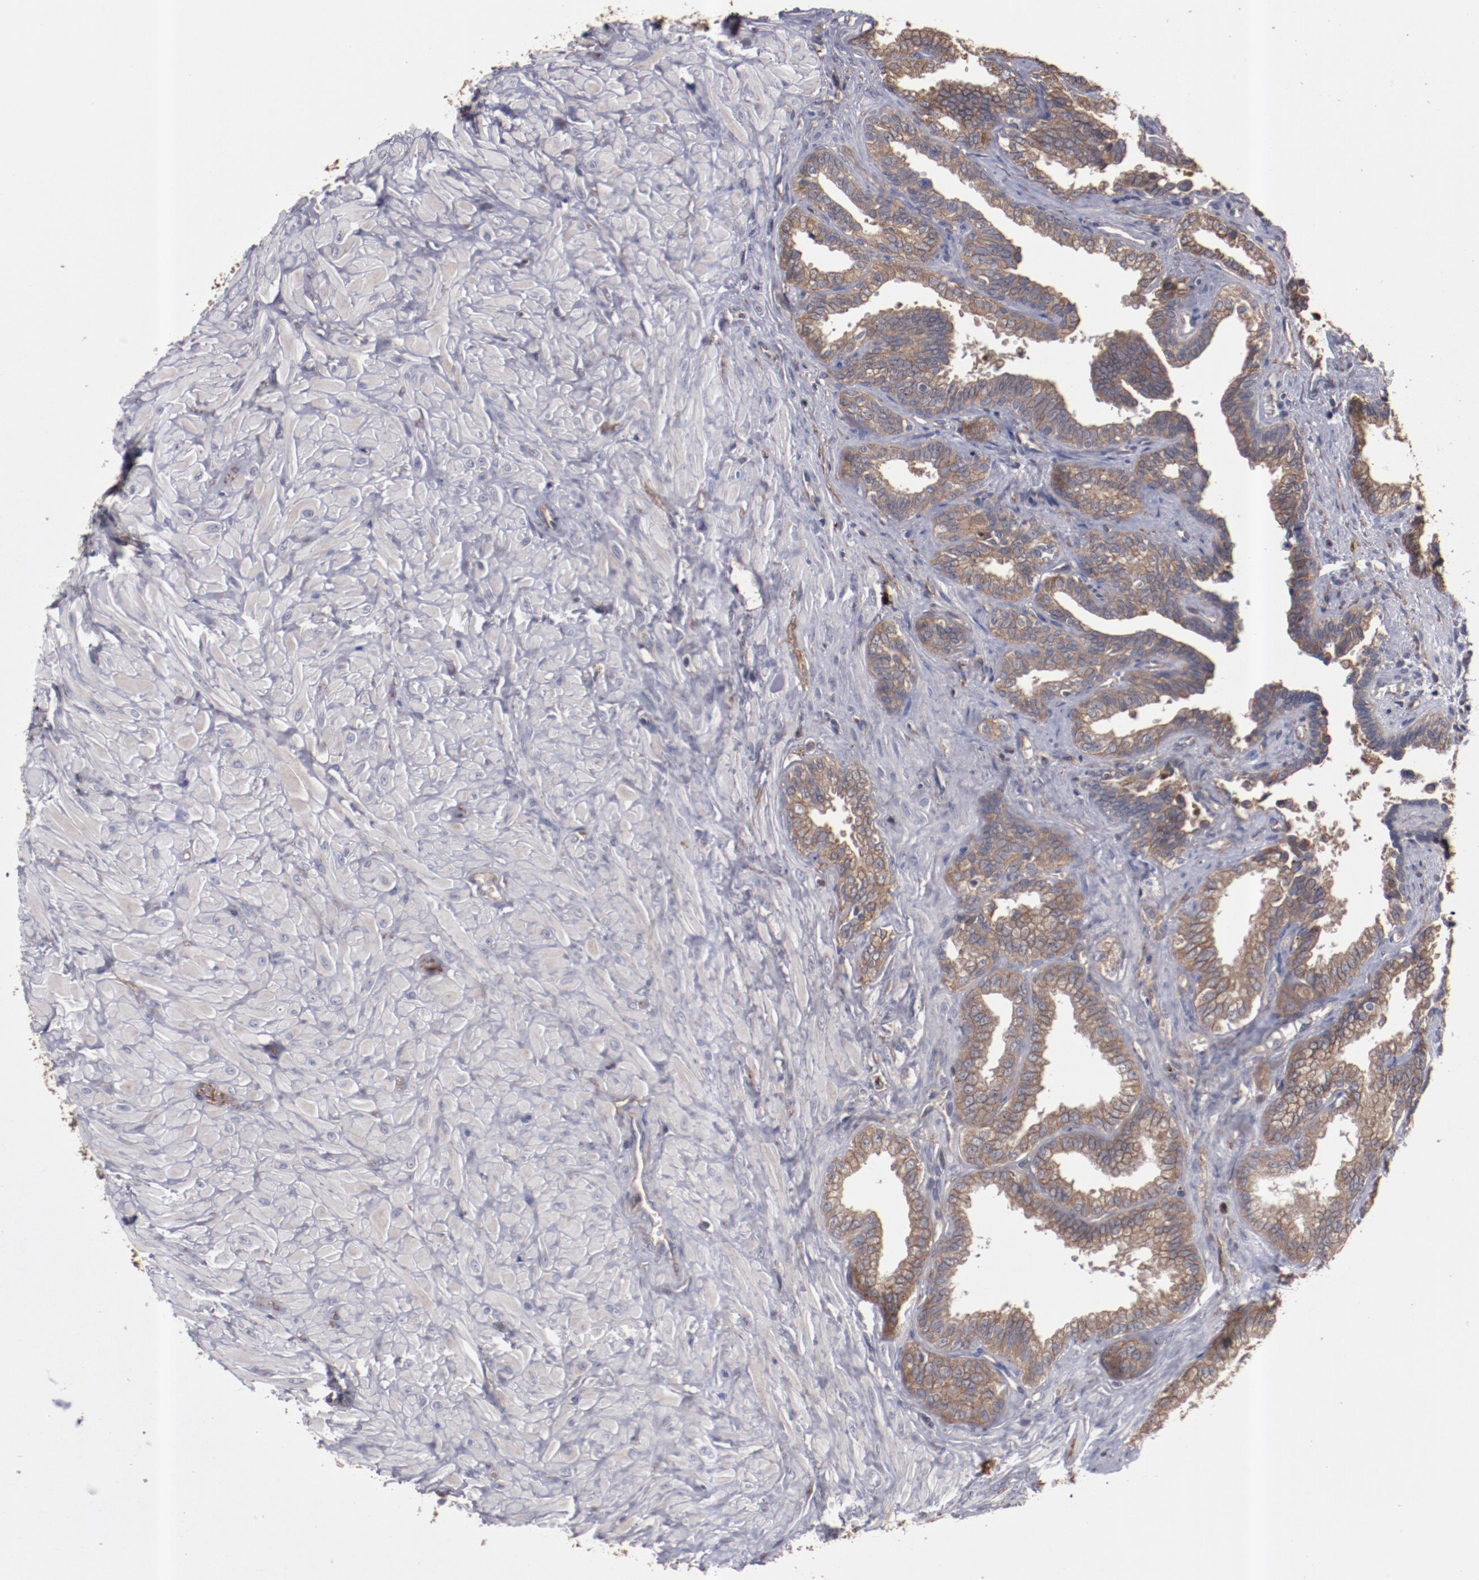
{"staining": {"intensity": "moderate", "quantity": "25%-75%", "location": "cytoplasmic/membranous"}, "tissue": "seminal vesicle", "cell_type": "Glandular cells", "image_type": "normal", "snomed": [{"axis": "morphology", "description": "Normal tissue, NOS"}, {"axis": "topography", "description": "Seminal veicle"}], "caption": "Moderate cytoplasmic/membranous protein positivity is present in about 25%-75% of glandular cells in seminal vesicle. (DAB = brown stain, brightfield microscopy at high magnification).", "gene": "DNAAF2", "patient": {"sex": "male", "age": 26}}